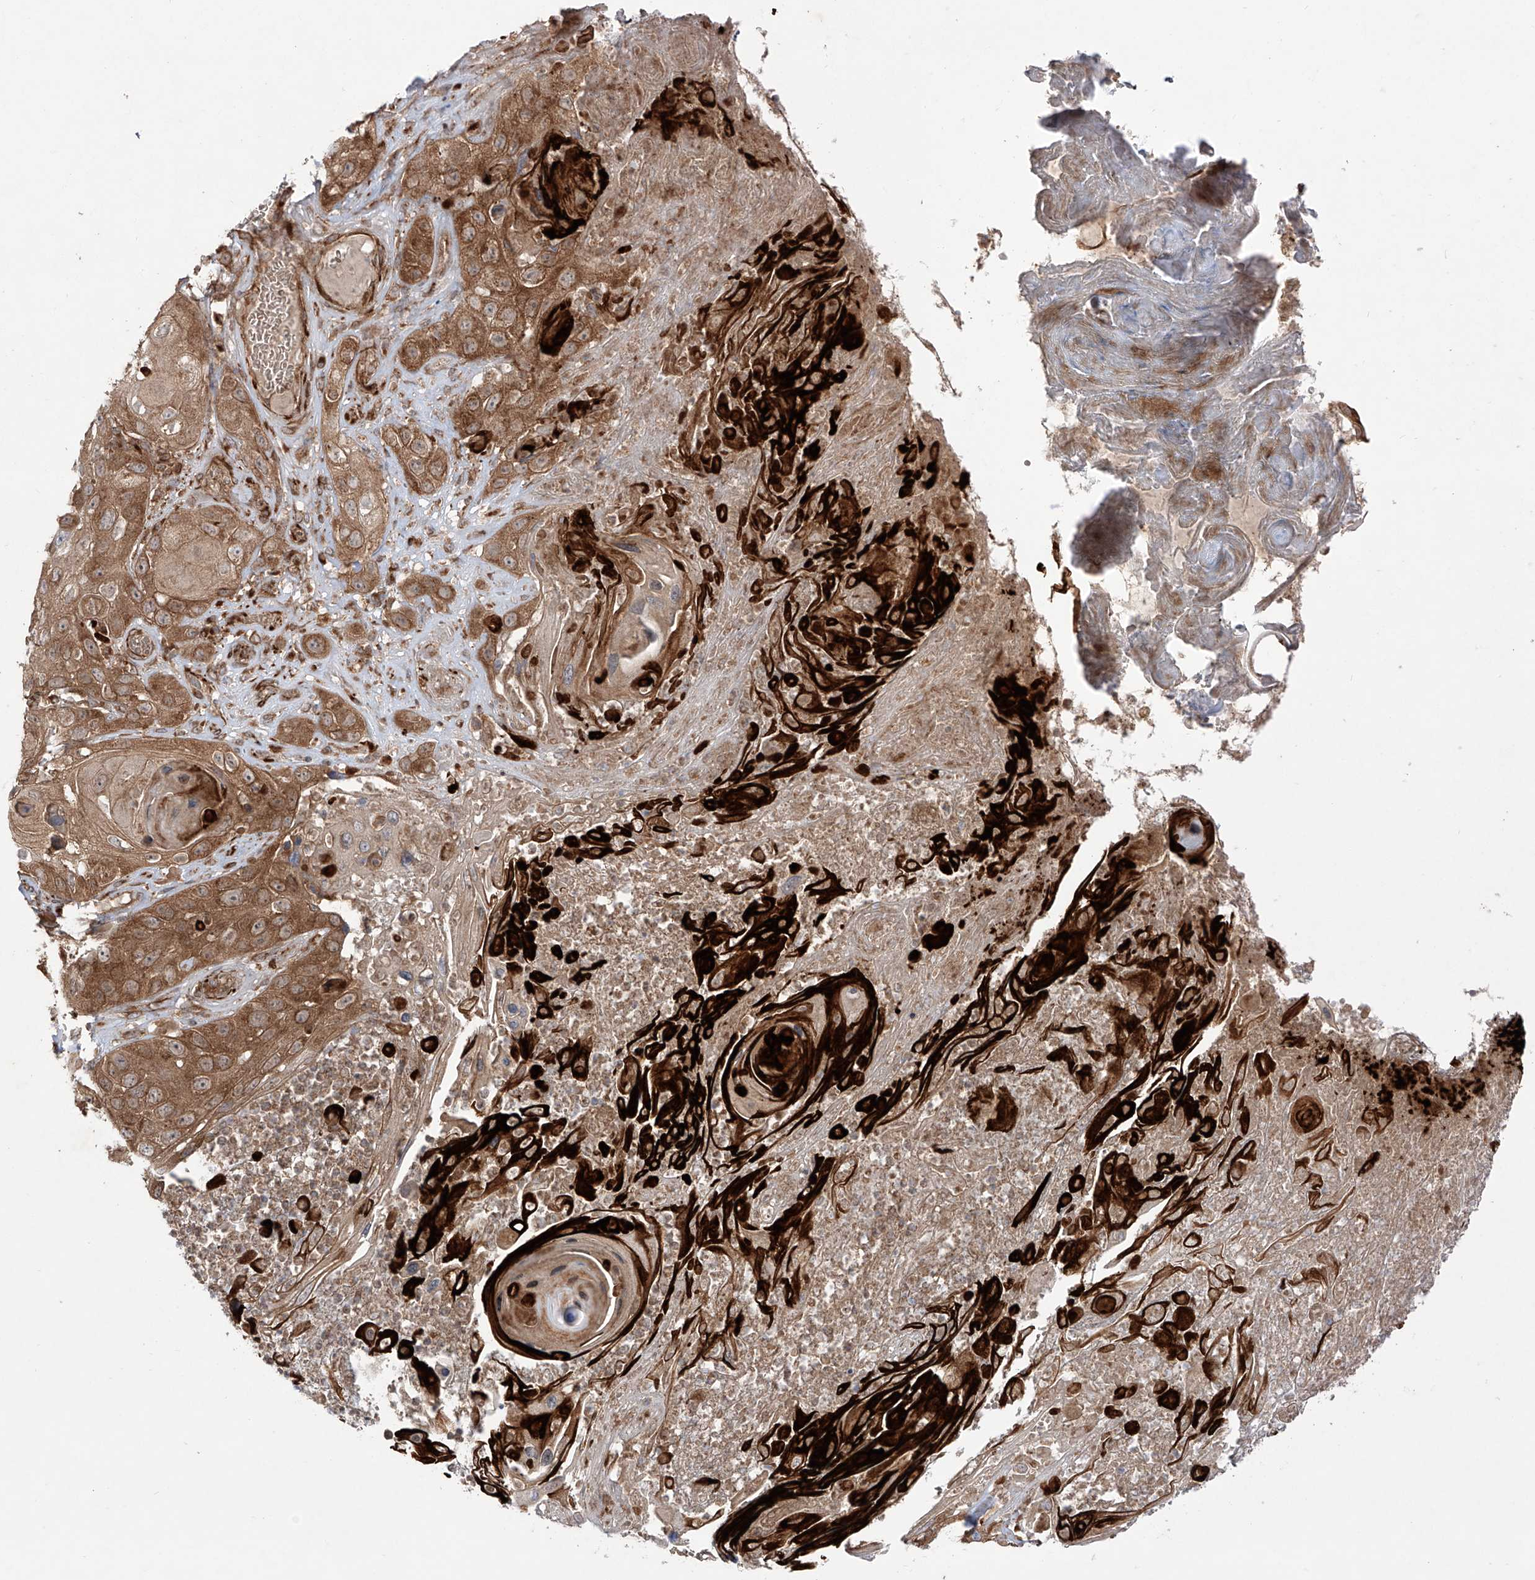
{"staining": {"intensity": "moderate", "quantity": ">75%", "location": "cytoplasmic/membranous"}, "tissue": "skin cancer", "cell_type": "Tumor cells", "image_type": "cancer", "snomed": [{"axis": "morphology", "description": "Squamous cell carcinoma, NOS"}, {"axis": "topography", "description": "Skin"}], "caption": "Skin squamous cell carcinoma was stained to show a protein in brown. There is medium levels of moderate cytoplasmic/membranous staining in about >75% of tumor cells. Using DAB (3,3'-diaminobenzidine) (brown) and hematoxylin (blue) stains, captured at high magnification using brightfield microscopy.", "gene": "YKT6", "patient": {"sex": "male", "age": 55}}